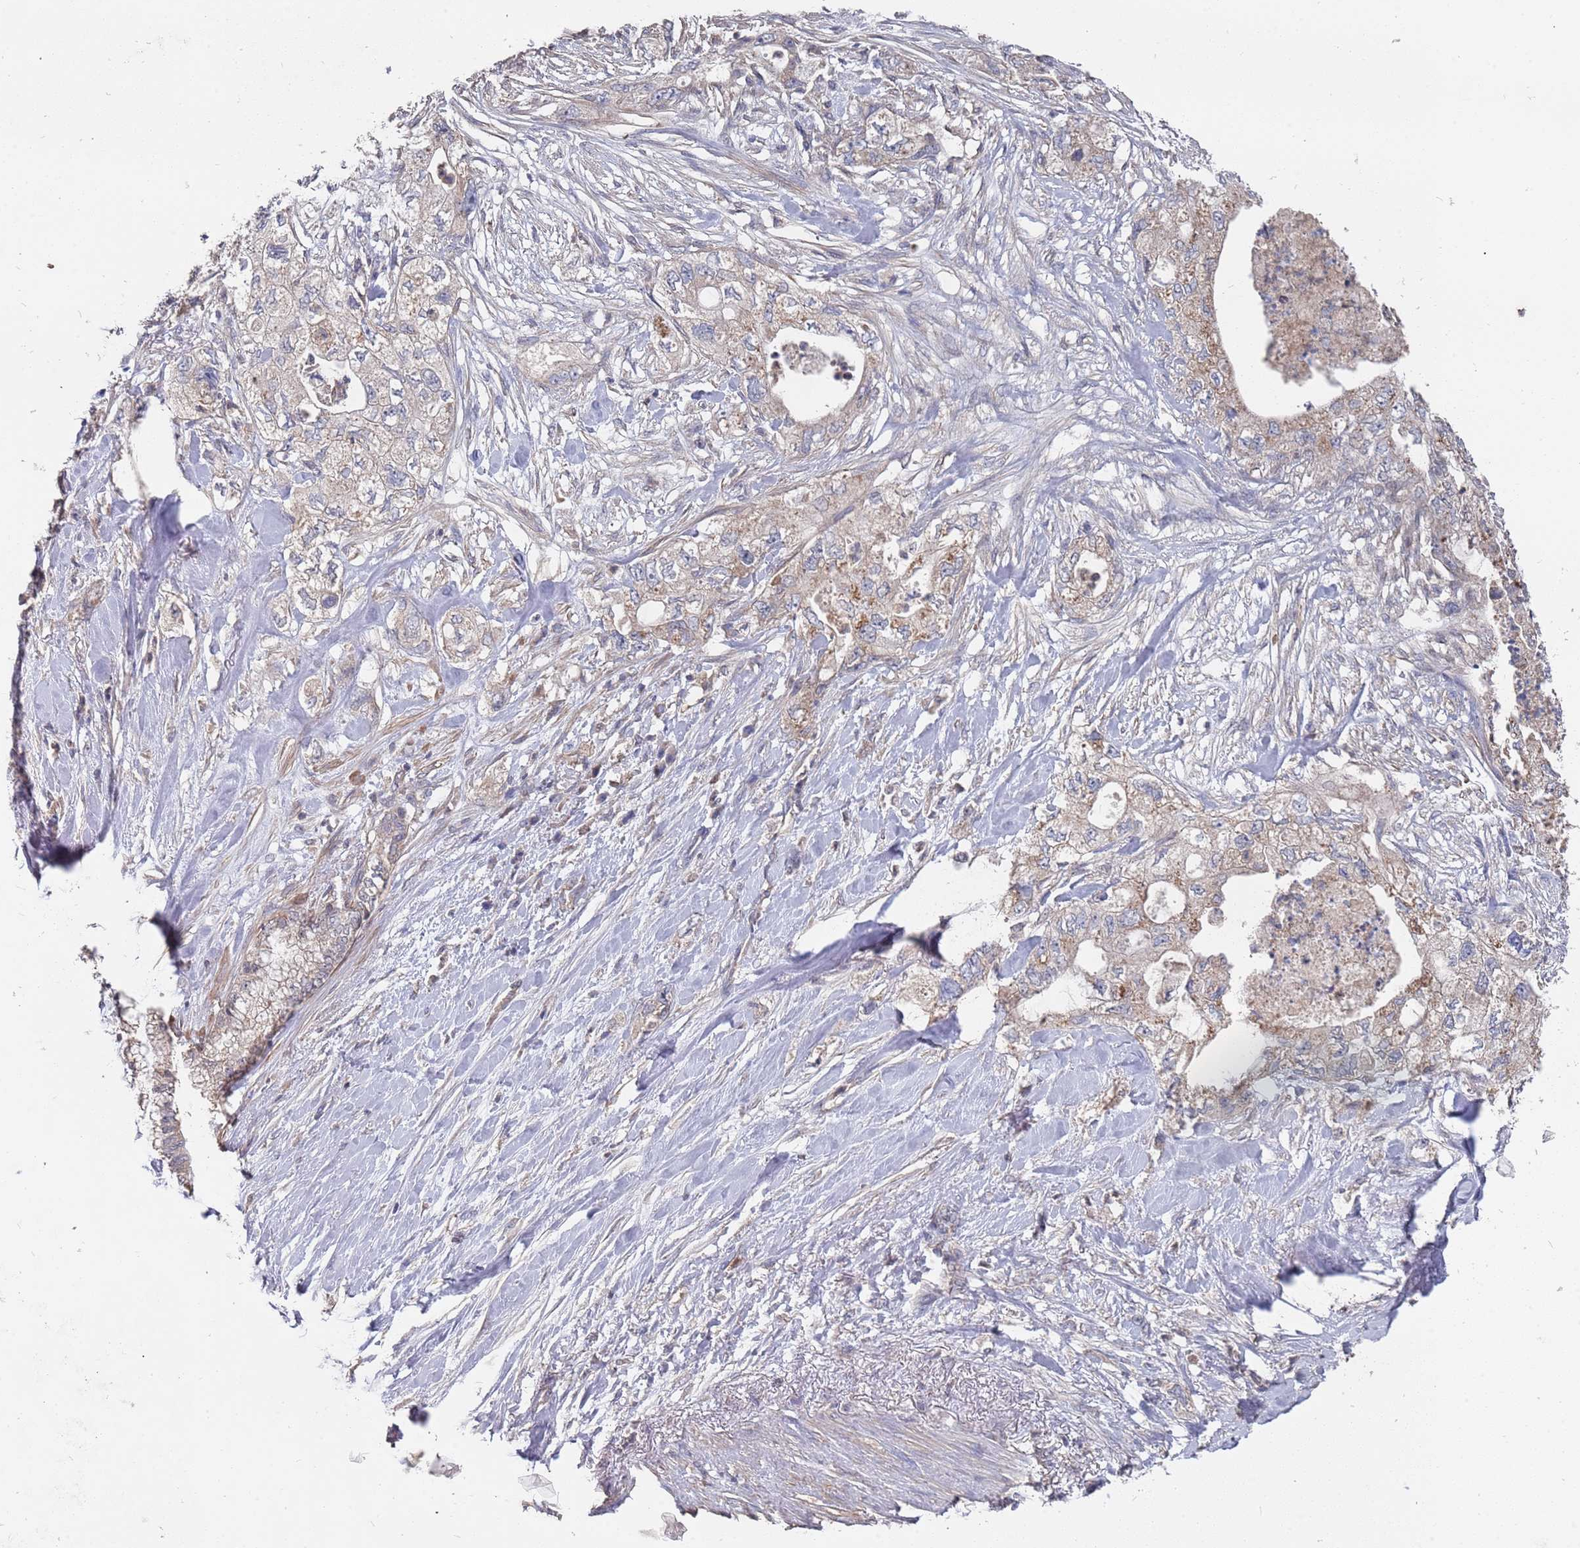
{"staining": {"intensity": "weak", "quantity": "25%-75%", "location": "cytoplasmic/membranous"}, "tissue": "pancreatic cancer", "cell_type": "Tumor cells", "image_type": "cancer", "snomed": [{"axis": "morphology", "description": "Adenocarcinoma, NOS"}, {"axis": "topography", "description": "Pancreas"}], "caption": "Pancreatic adenocarcinoma was stained to show a protein in brown. There is low levels of weak cytoplasmic/membranous positivity in approximately 25%-75% of tumor cells.", "gene": "TCEANC2", "patient": {"sex": "female", "age": 73}}